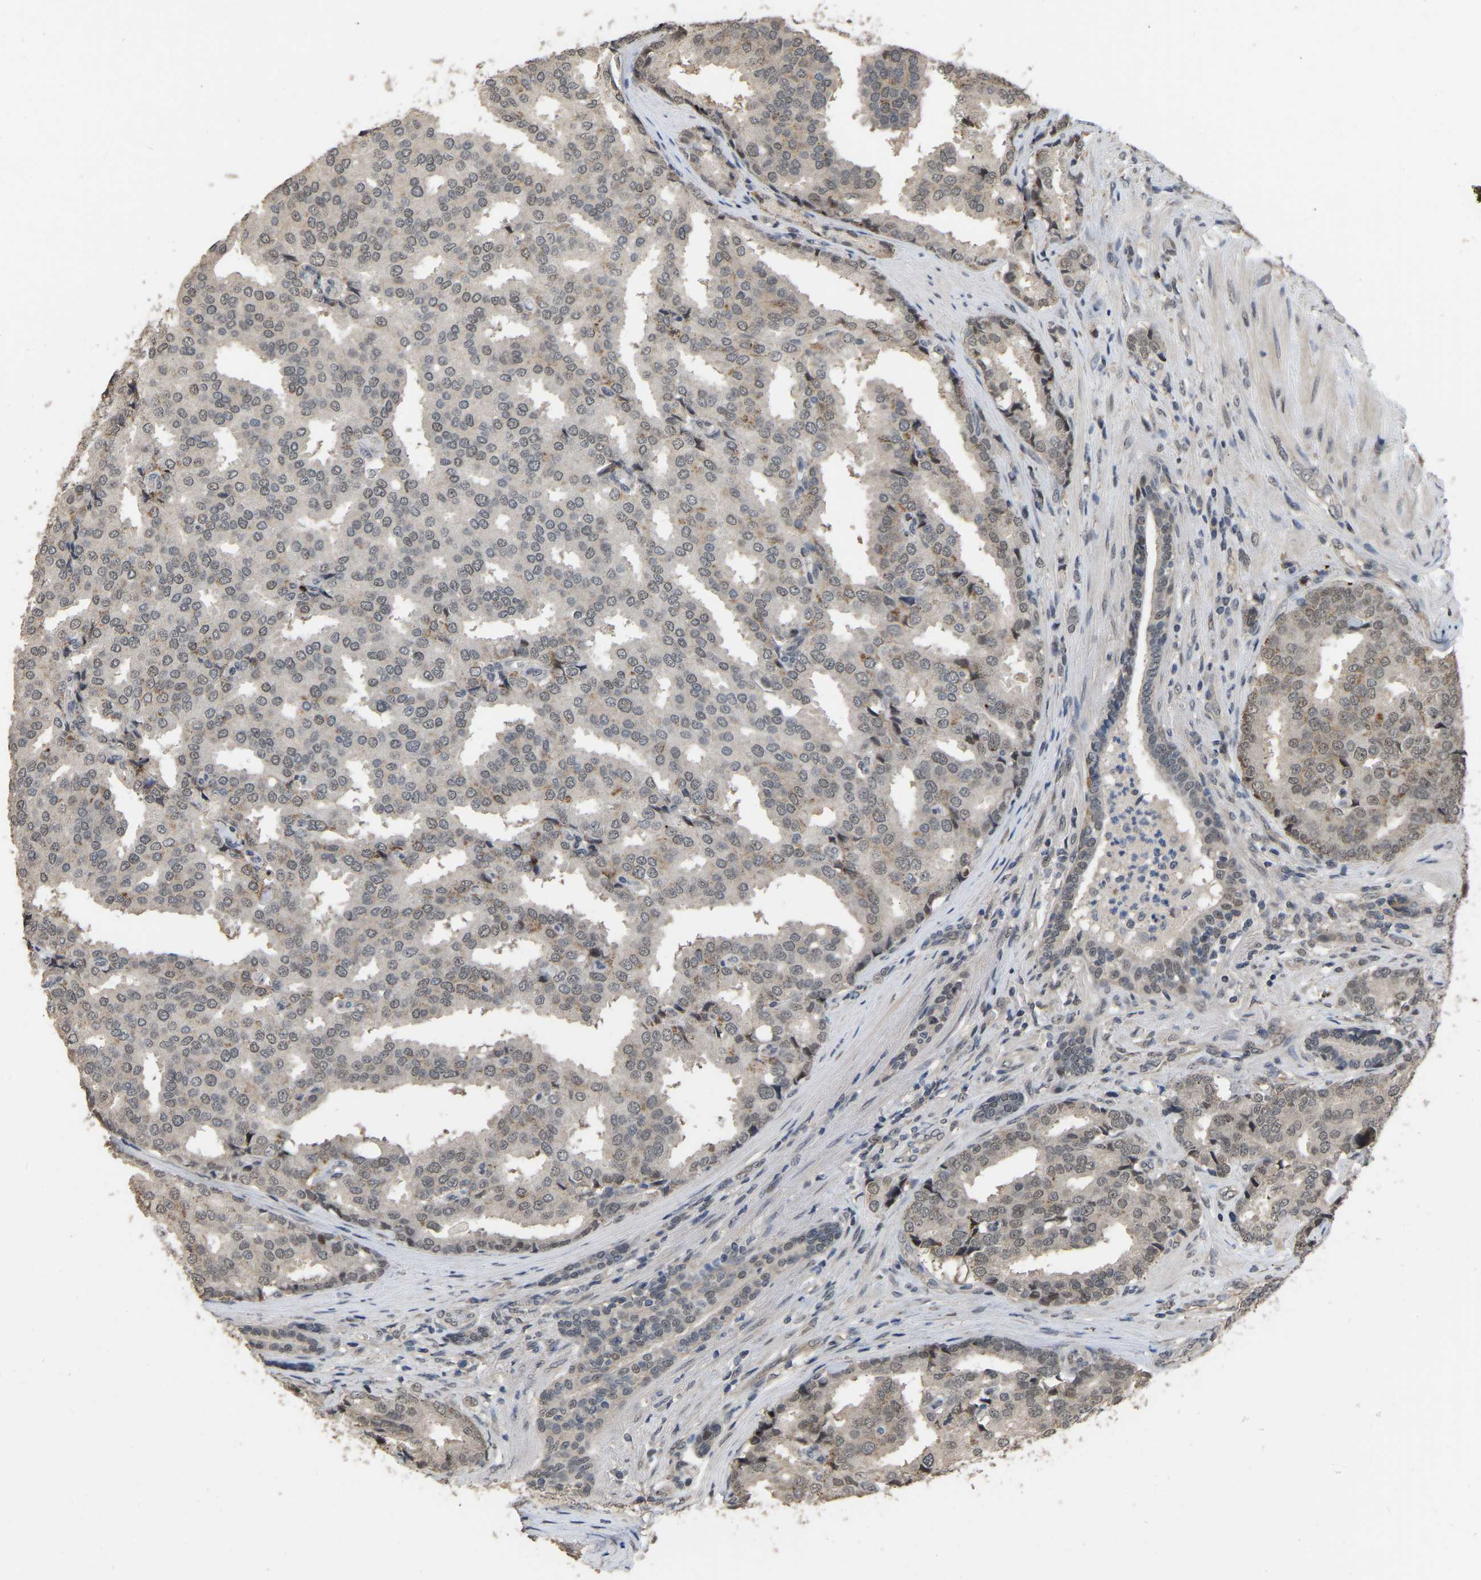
{"staining": {"intensity": "weak", "quantity": "25%-75%", "location": "nuclear"}, "tissue": "prostate cancer", "cell_type": "Tumor cells", "image_type": "cancer", "snomed": [{"axis": "morphology", "description": "Adenocarcinoma, High grade"}, {"axis": "topography", "description": "Prostate"}], "caption": "Prostate cancer (adenocarcinoma (high-grade)) stained with a protein marker shows weak staining in tumor cells.", "gene": "ARHGAP23", "patient": {"sex": "male", "age": 50}}